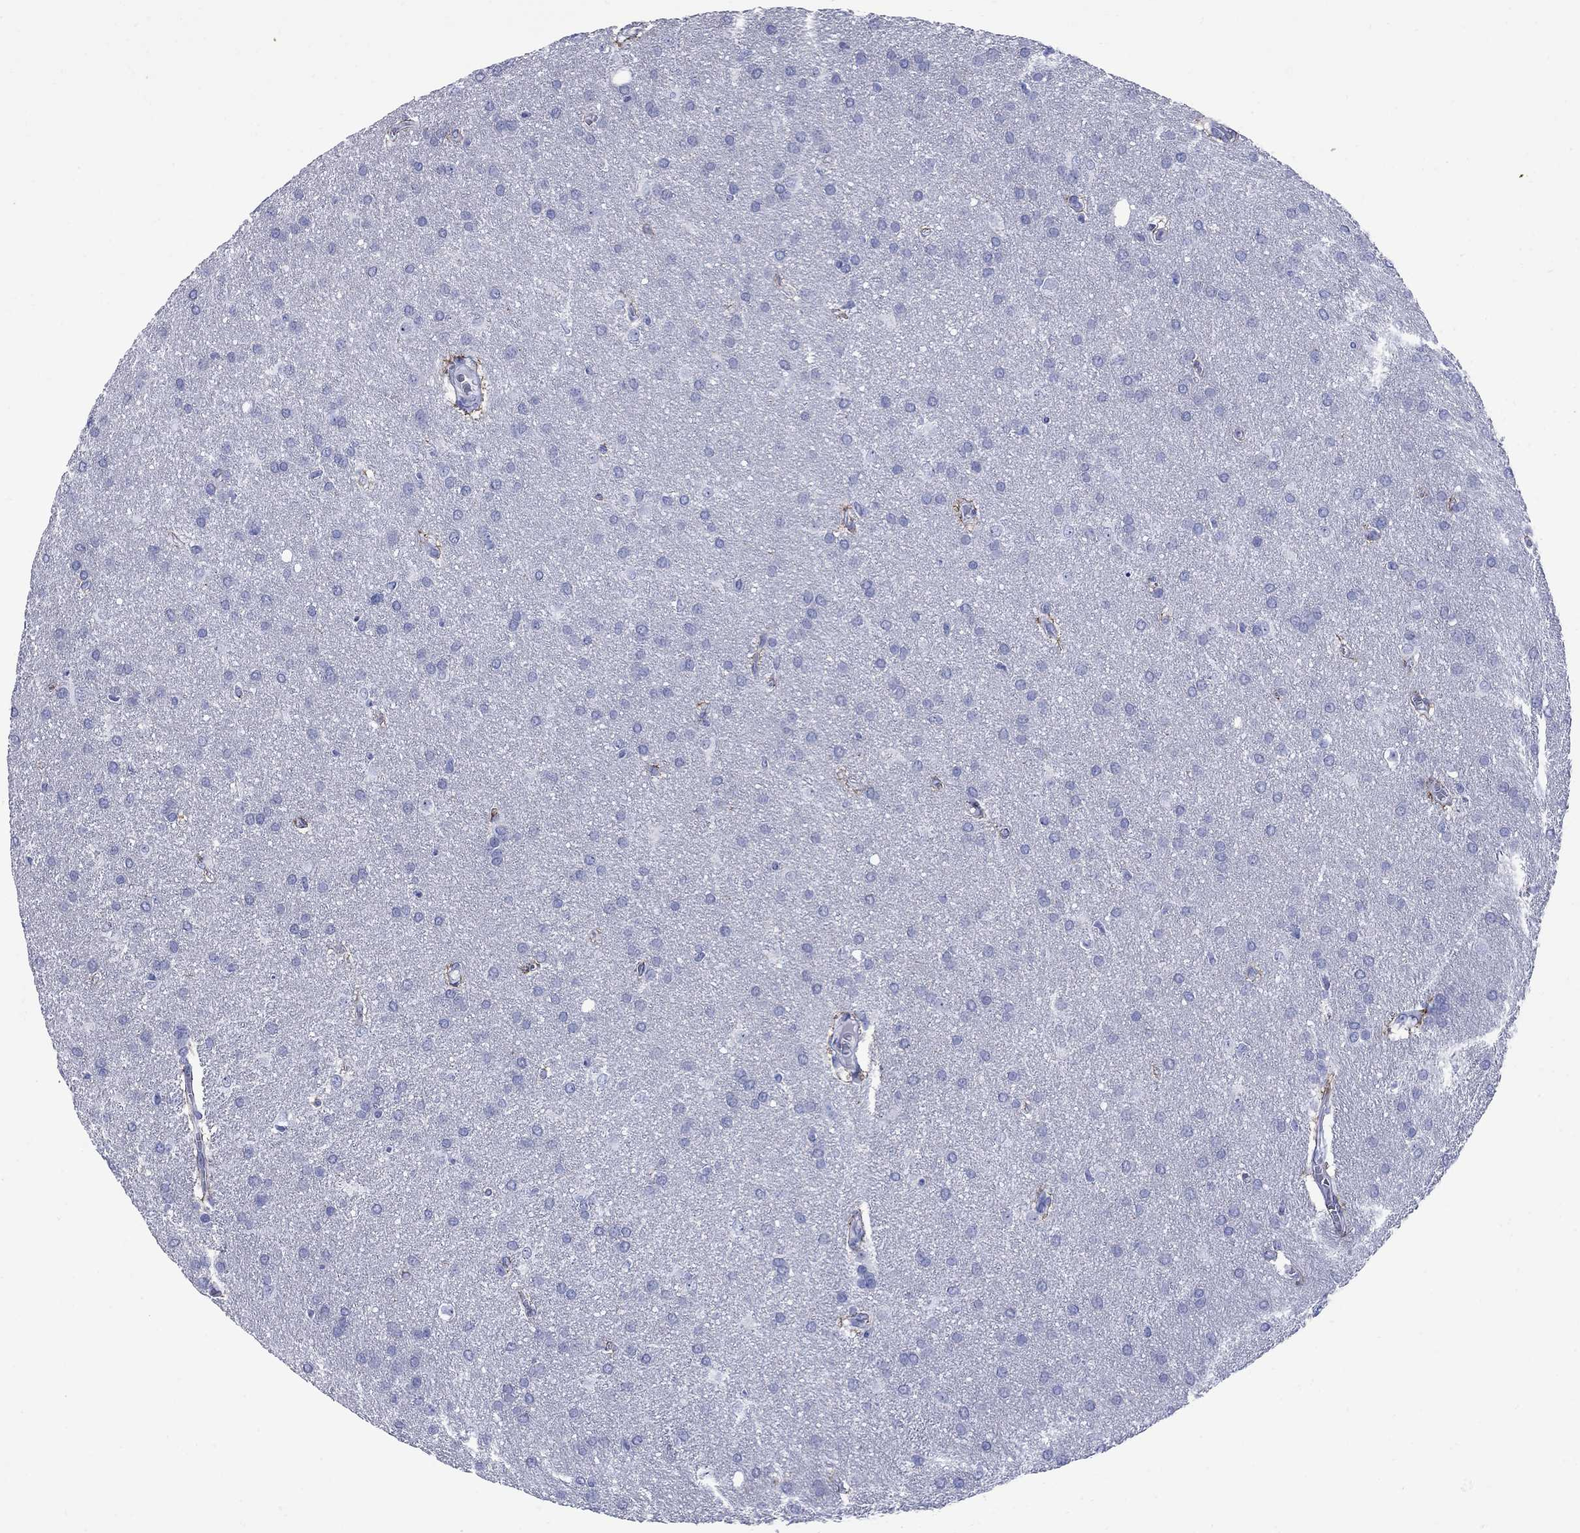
{"staining": {"intensity": "negative", "quantity": "none", "location": "none"}, "tissue": "glioma", "cell_type": "Tumor cells", "image_type": "cancer", "snomed": [{"axis": "morphology", "description": "Glioma, malignant, Low grade"}, {"axis": "topography", "description": "Brain"}], "caption": "Image shows no protein expression in tumor cells of malignant low-grade glioma tissue. Brightfield microscopy of IHC stained with DAB (brown) and hematoxylin (blue), captured at high magnification.", "gene": "TACC3", "patient": {"sex": "female", "age": 32}}